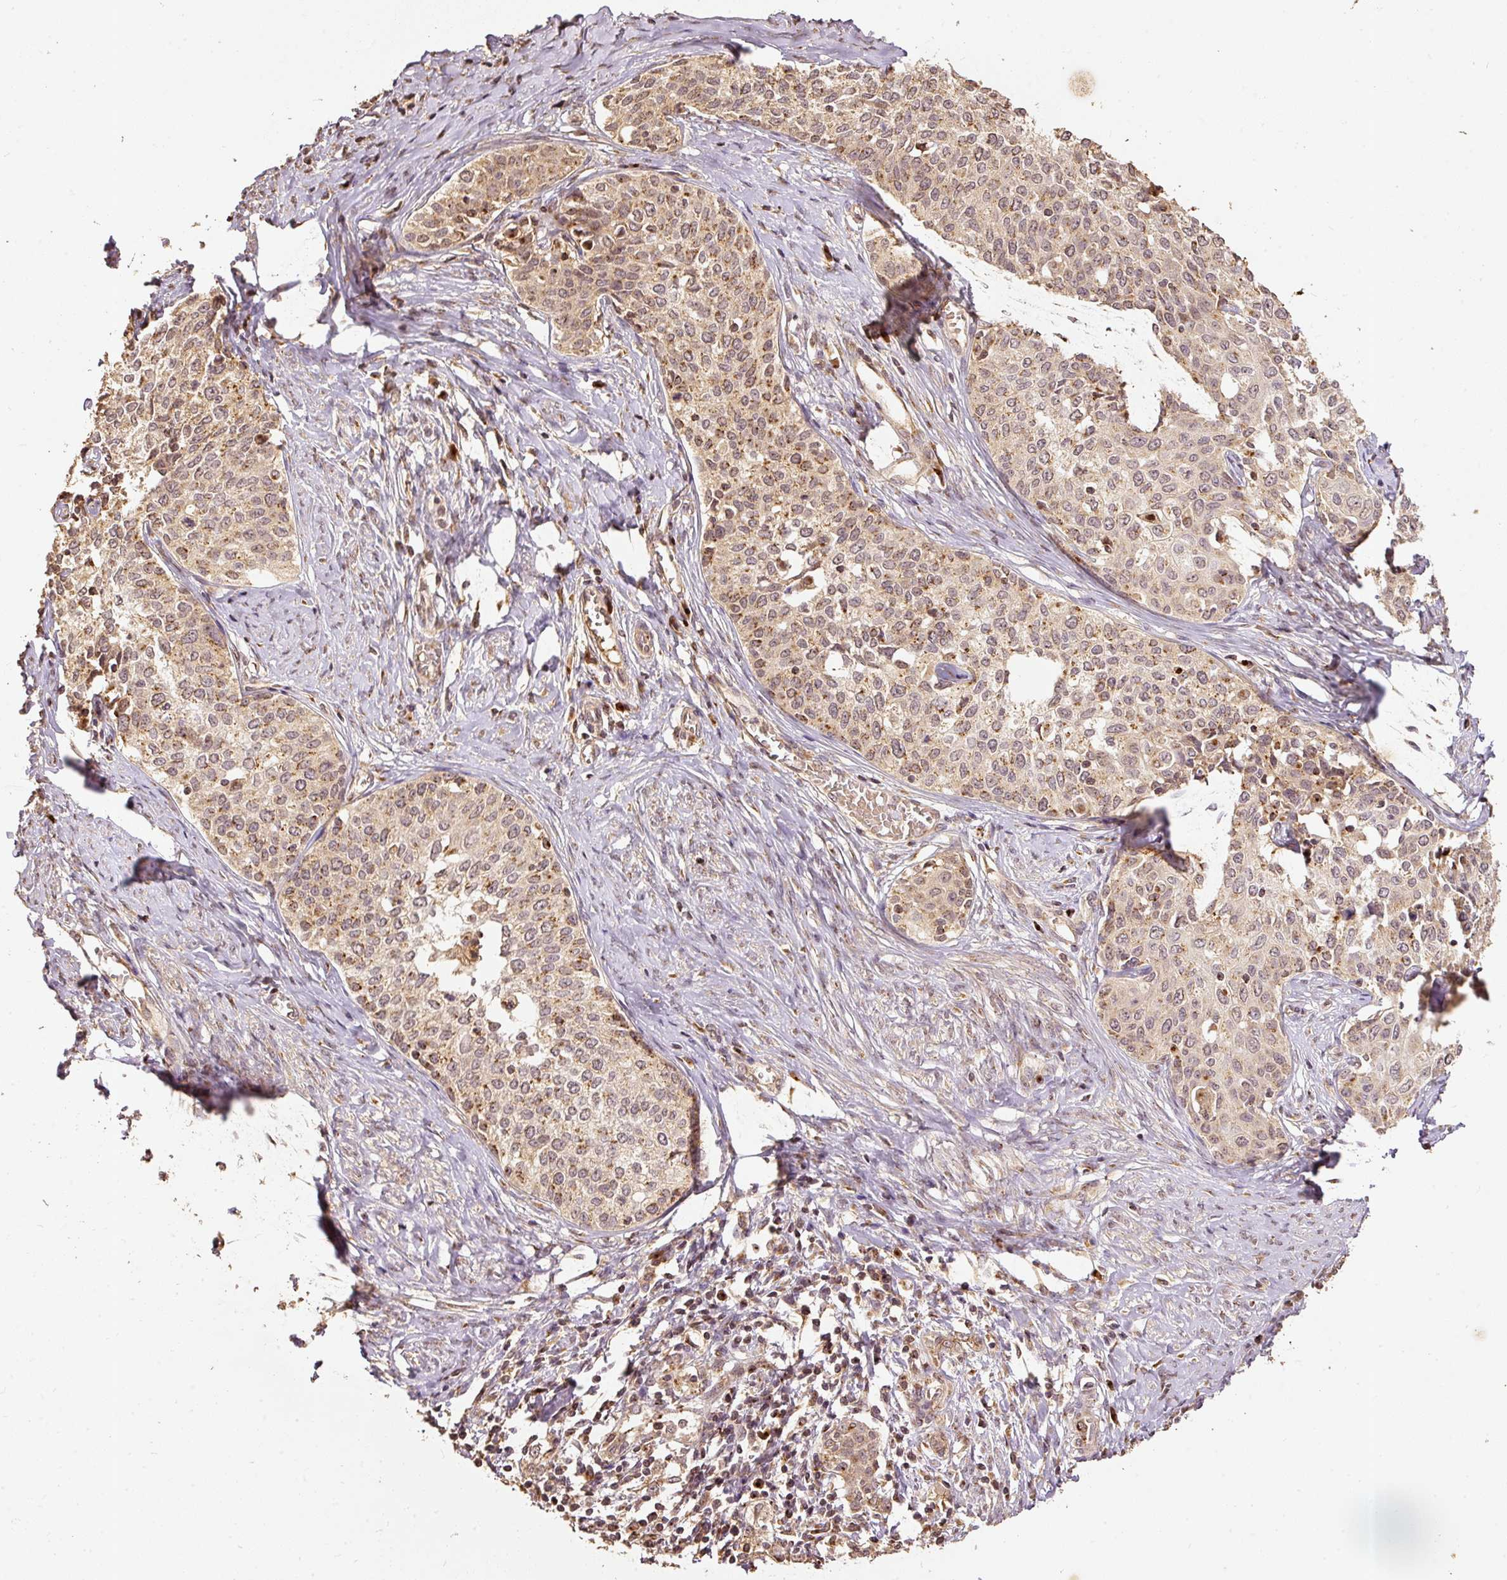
{"staining": {"intensity": "moderate", "quantity": ">75%", "location": "cytoplasmic/membranous"}, "tissue": "cervical cancer", "cell_type": "Tumor cells", "image_type": "cancer", "snomed": [{"axis": "morphology", "description": "Squamous cell carcinoma, NOS"}, {"axis": "morphology", "description": "Adenocarcinoma, NOS"}, {"axis": "topography", "description": "Cervix"}], "caption": "Protein positivity by immunohistochemistry exhibits moderate cytoplasmic/membranous expression in about >75% of tumor cells in adenocarcinoma (cervical). The staining is performed using DAB brown chromogen to label protein expression. The nuclei are counter-stained blue using hematoxylin.", "gene": "FUT8", "patient": {"sex": "female", "age": 52}}